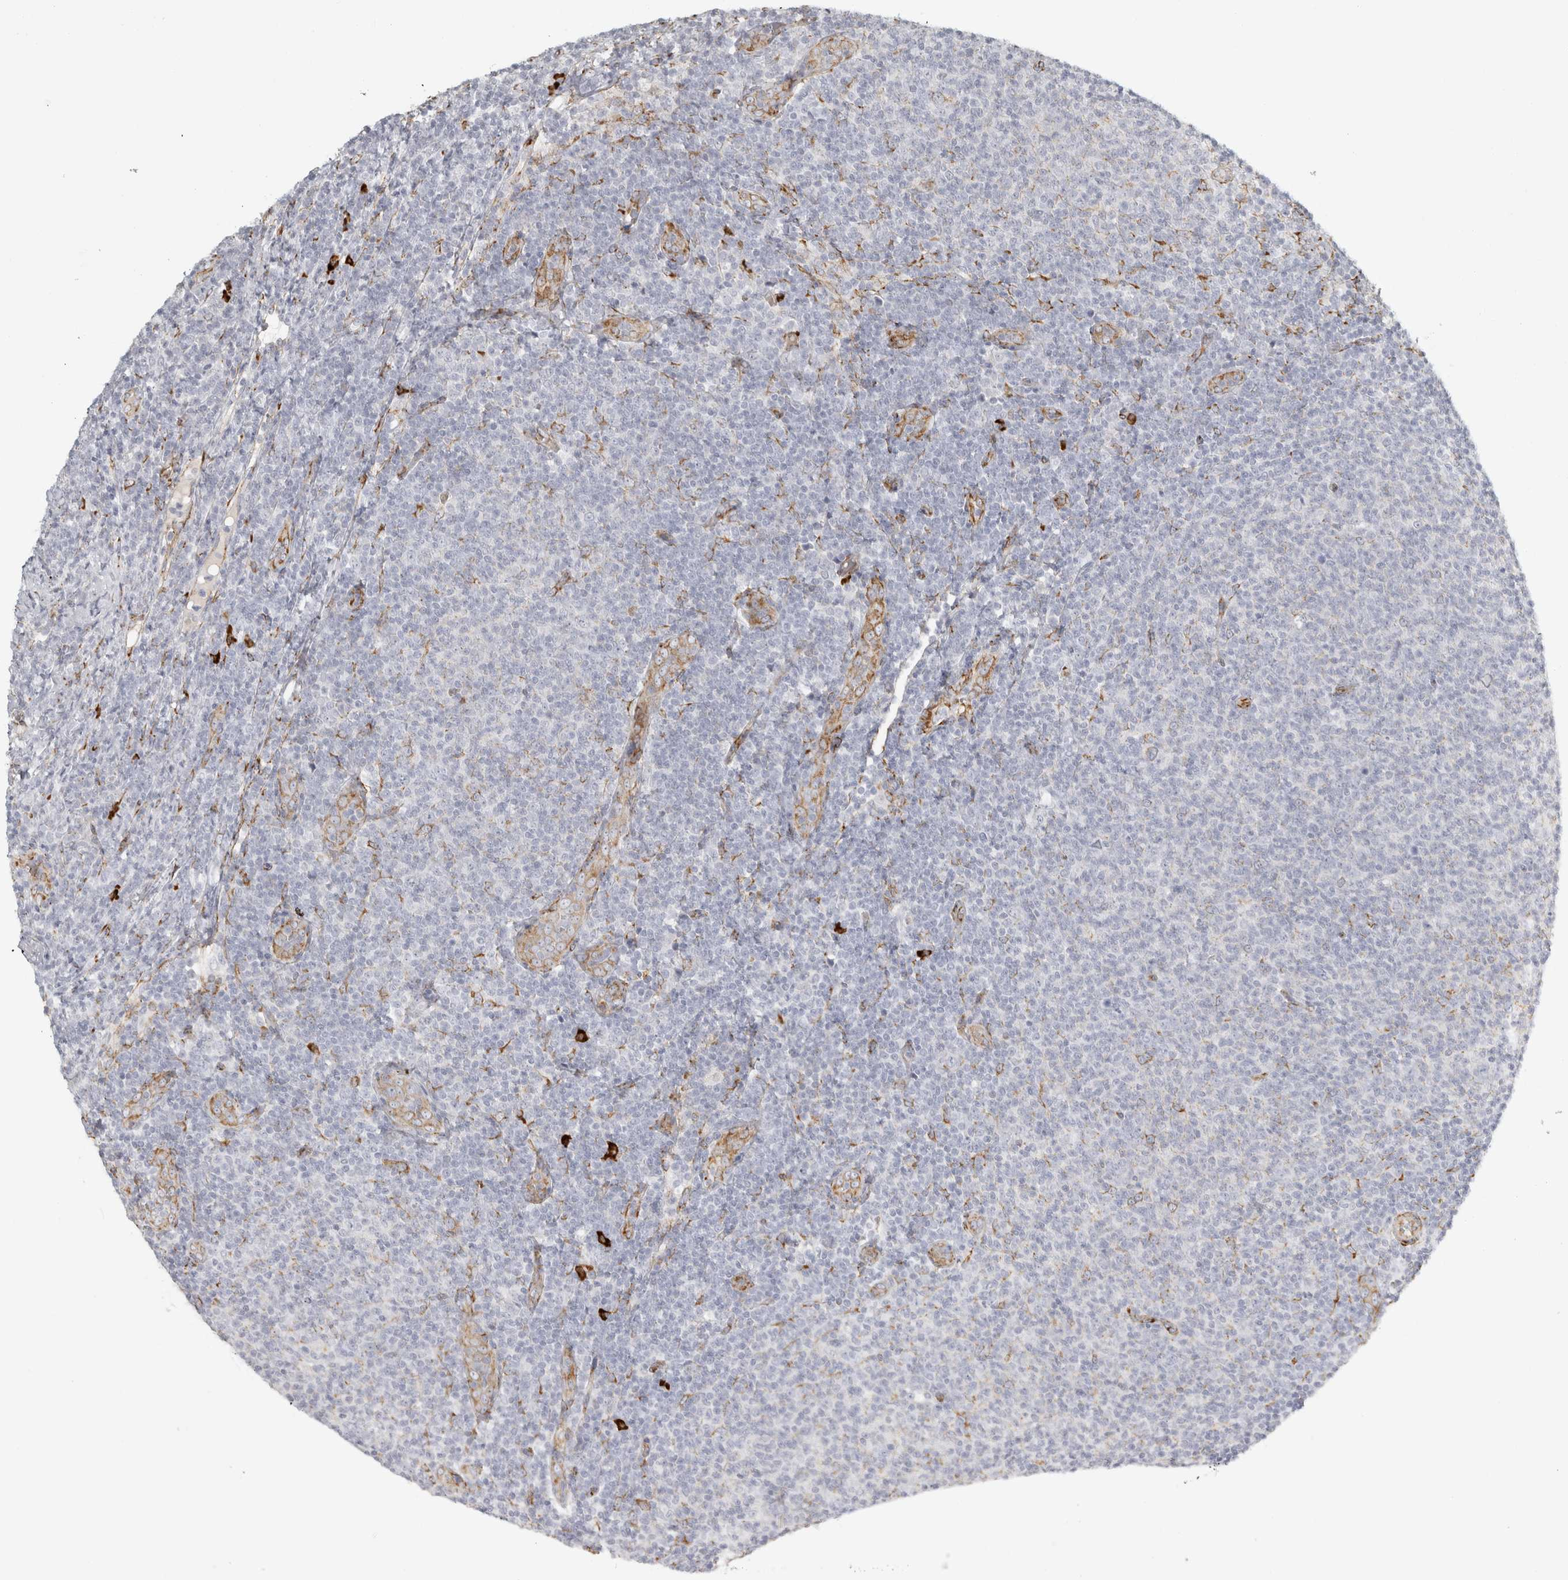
{"staining": {"intensity": "negative", "quantity": "none", "location": "none"}, "tissue": "lymphoma", "cell_type": "Tumor cells", "image_type": "cancer", "snomed": [{"axis": "morphology", "description": "Malignant lymphoma, non-Hodgkin's type, Low grade"}, {"axis": "topography", "description": "Lymph node"}], "caption": "A photomicrograph of human lymphoma is negative for staining in tumor cells.", "gene": "OSTN", "patient": {"sex": "male", "age": 66}}